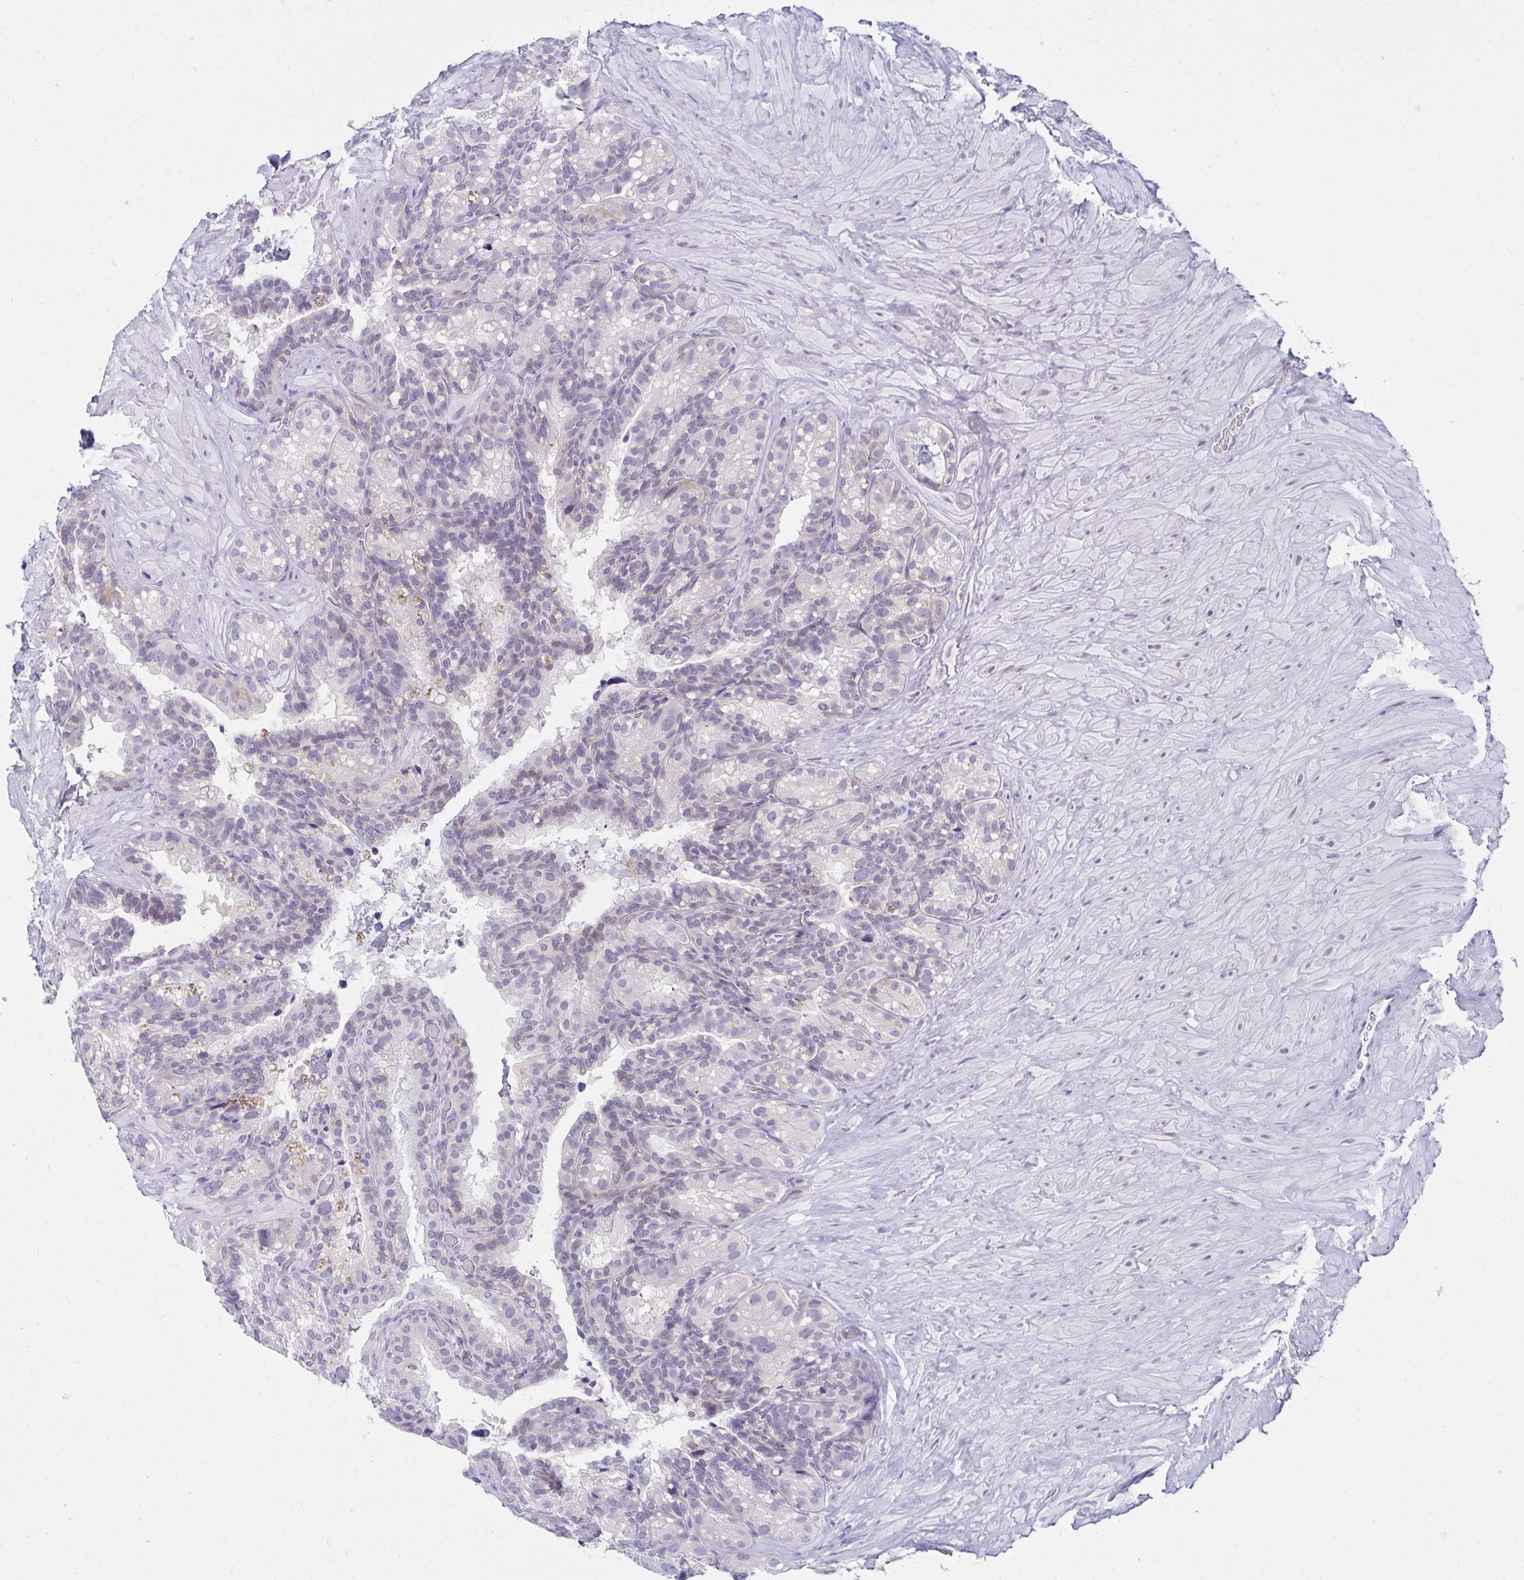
{"staining": {"intensity": "negative", "quantity": "none", "location": "none"}, "tissue": "seminal vesicle", "cell_type": "Glandular cells", "image_type": "normal", "snomed": [{"axis": "morphology", "description": "Normal tissue, NOS"}, {"axis": "topography", "description": "Seminal veicle"}], "caption": "IHC image of unremarkable seminal vesicle: seminal vesicle stained with DAB displays no significant protein expression in glandular cells.", "gene": "ANKRD62", "patient": {"sex": "male", "age": 60}}